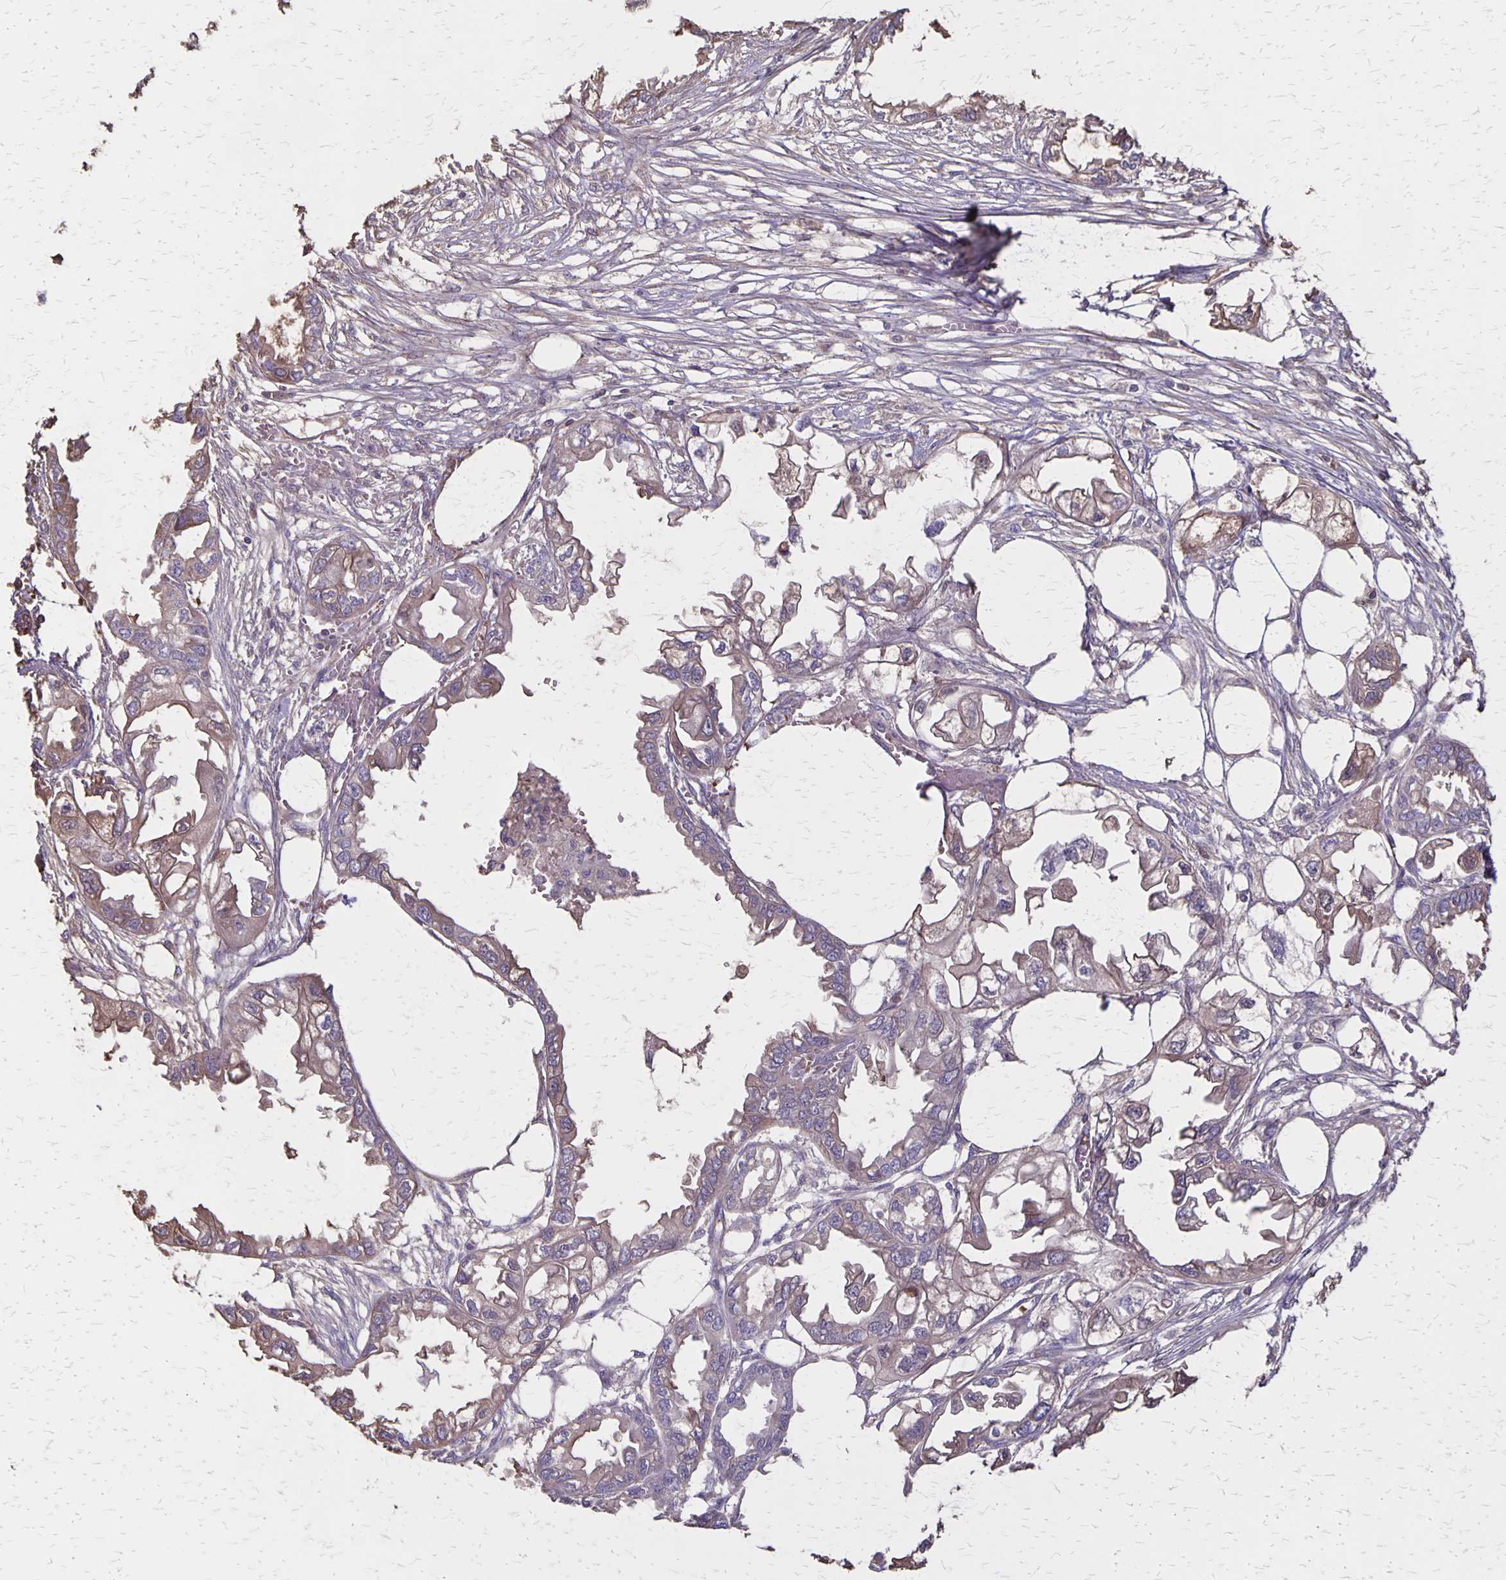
{"staining": {"intensity": "weak", "quantity": "<25%", "location": "cytoplasmic/membranous"}, "tissue": "endometrial cancer", "cell_type": "Tumor cells", "image_type": "cancer", "snomed": [{"axis": "morphology", "description": "Adenocarcinoma, NOS"}, {"axis": "morphology", "description": "Adenocarcinoma, metastatic, NOS"}, {"axis": "topography", "description": "Adipose tissue"}, {"axis": "topography", "description": "Endometrium"}], "caption": "DAB (3,3'-diaminobenzidine) immunohistochemical staining of endometrial cancer demonstrates no significant staining in tumor cells.", "gene": "PROM2", "patient": {"sex": "female", "age": 67}}